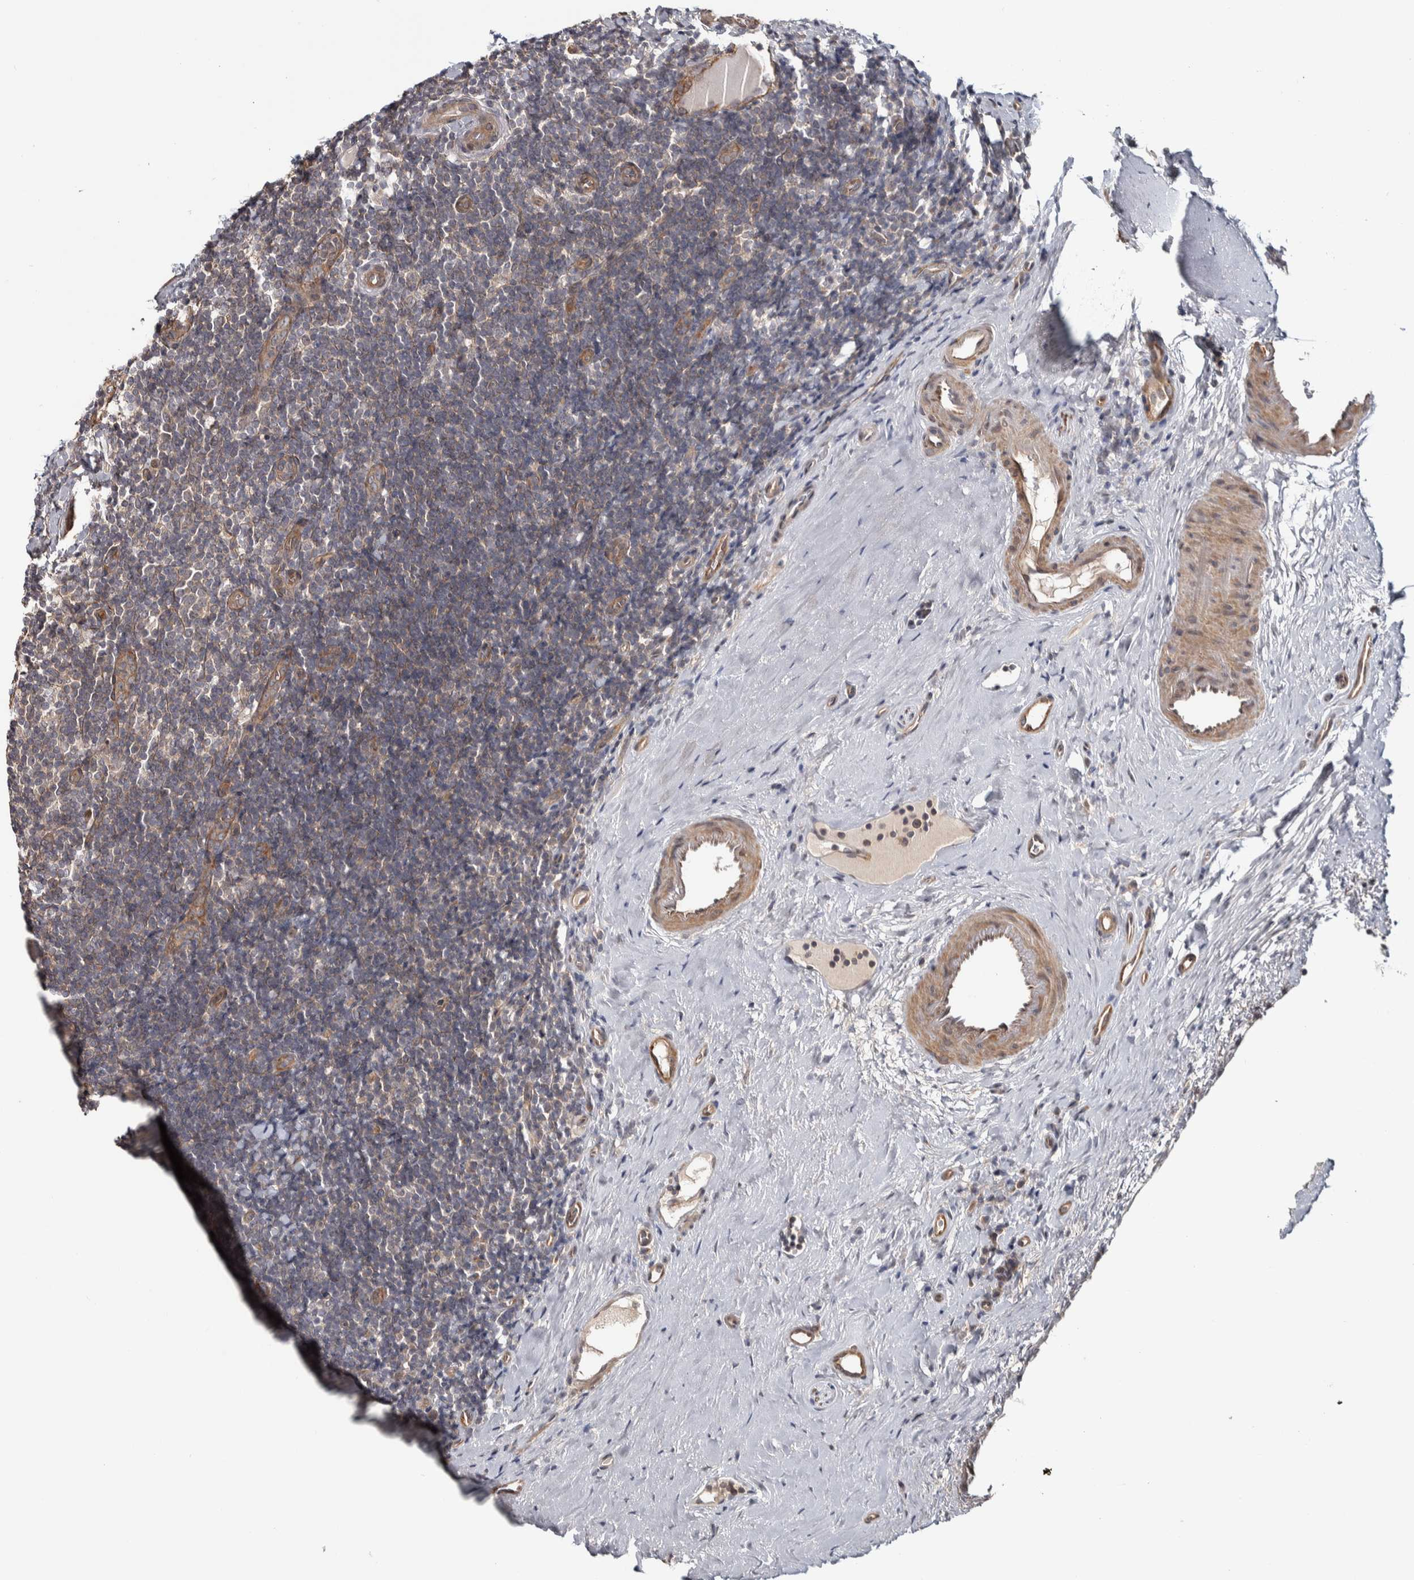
{"staining": {"intensity": "weak", "quantity": "25%-75%", "location": "cytoplasmic/membranous"}, "tissue": "tonsil", "cell_type": "Germinal center cells", "image_type": "normal", "snomed": [{"axis": "morphology", "description": "Normal tissue, NOS"}, {"axis": "topography", "description": "Tonsil"}], "caption": "Immunohistochemical staining of benign tonsil reveals 25%-75% levels of weak cytoplasmic/membranous protein positivity in about 25%-75% of germinal center cells.", "gene": "CHMP4C", "patient": {"sex": "male", "age": 37}}